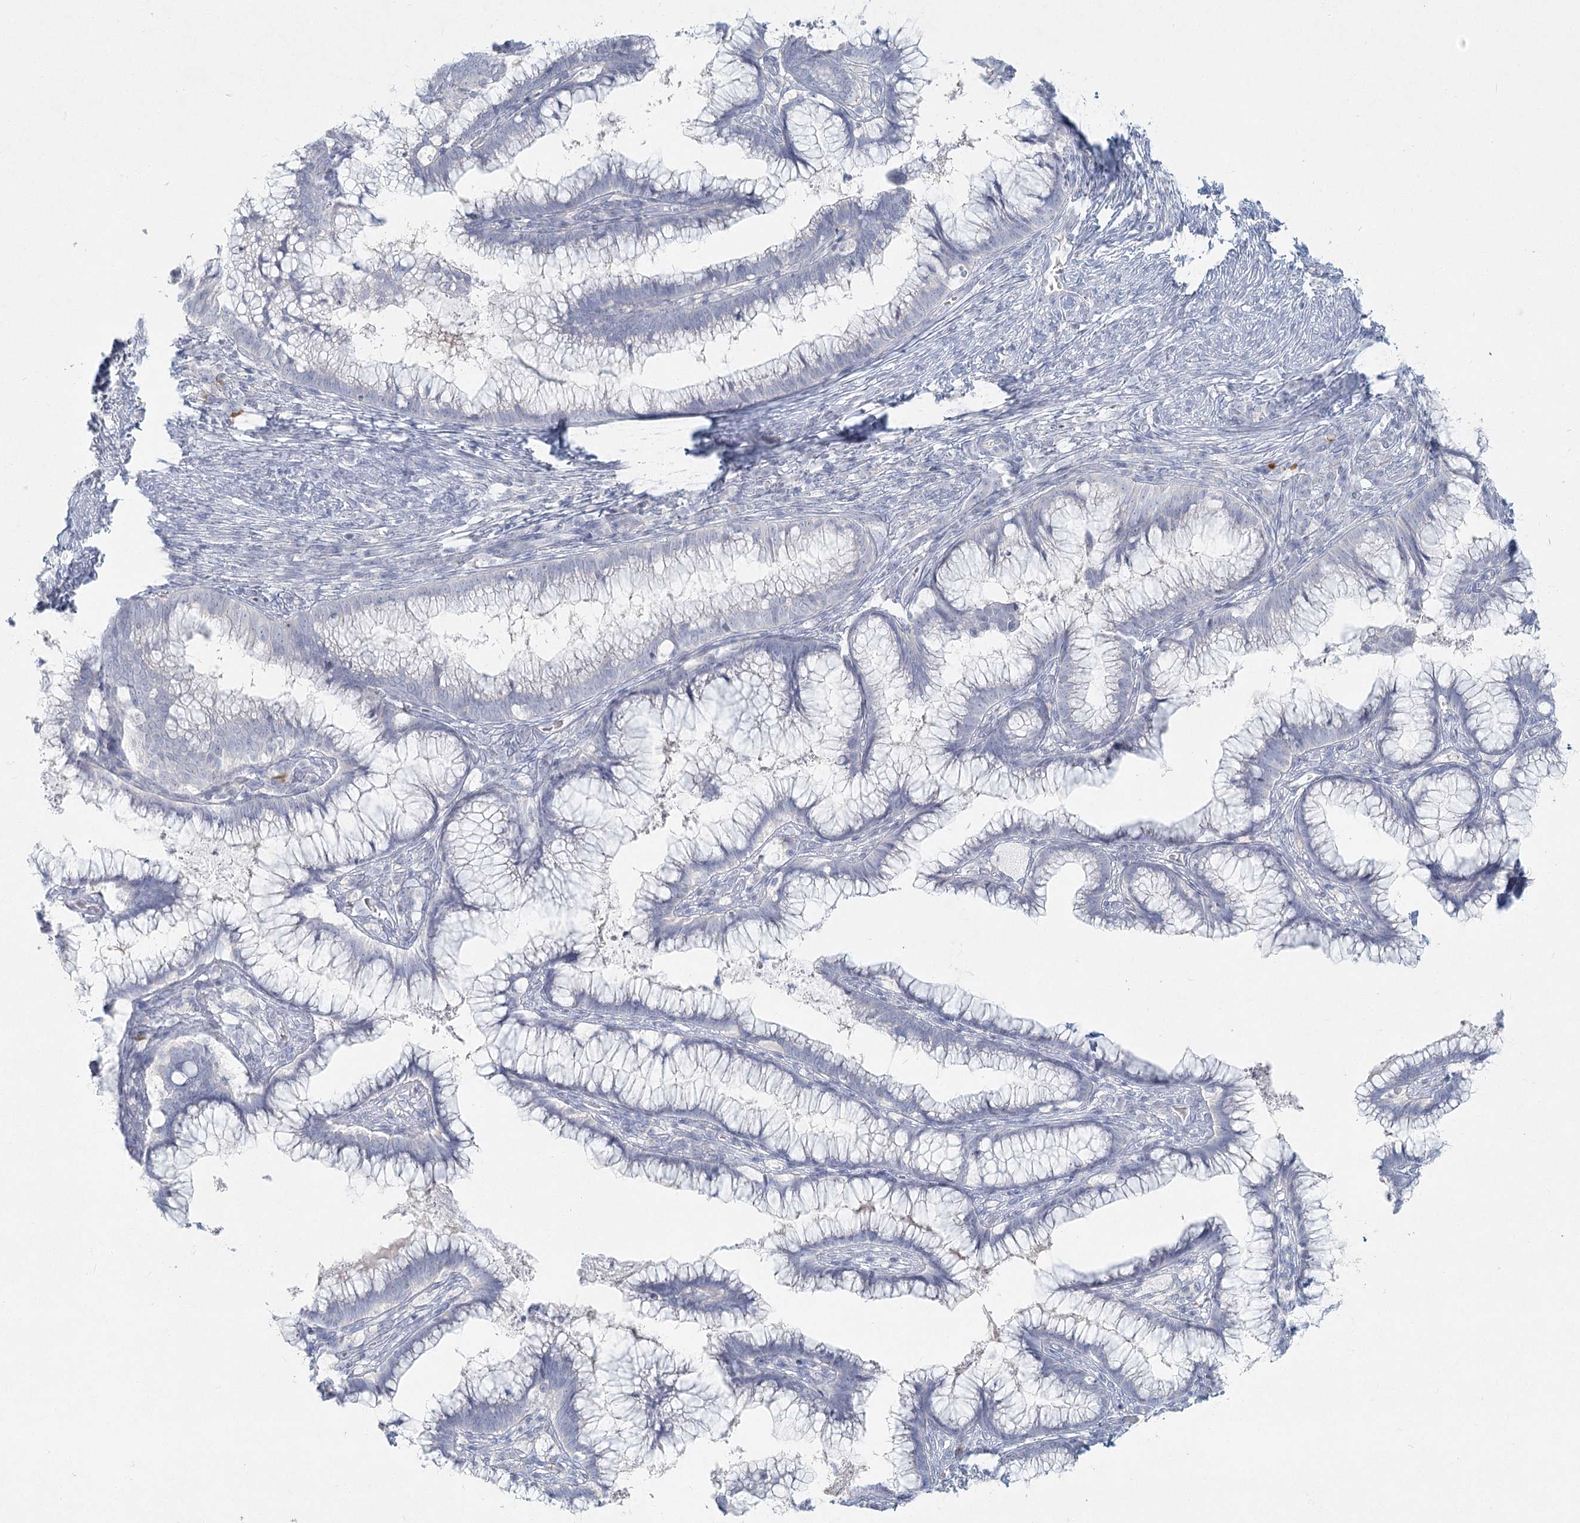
{"staining": {"intensity": "negative", "quantity": "none", "location": "none"}, "tissue": "cervical cancer", "cell_type": "Tumor cells", "image_type": "cancer", "snomed": [{"axis": "morphology", "description": "Adenocarcinoma, NOS"}, {"axis": "topography", "description": "Cervix"}], "caption": "An image of adenocarcinoma (cervical) stained for a protein exhibits no brown staining in tumor cells. Nuclei are stained in blue.", "gene": "LRP2BP", "patient": {"sex": "female", "age": 36}}